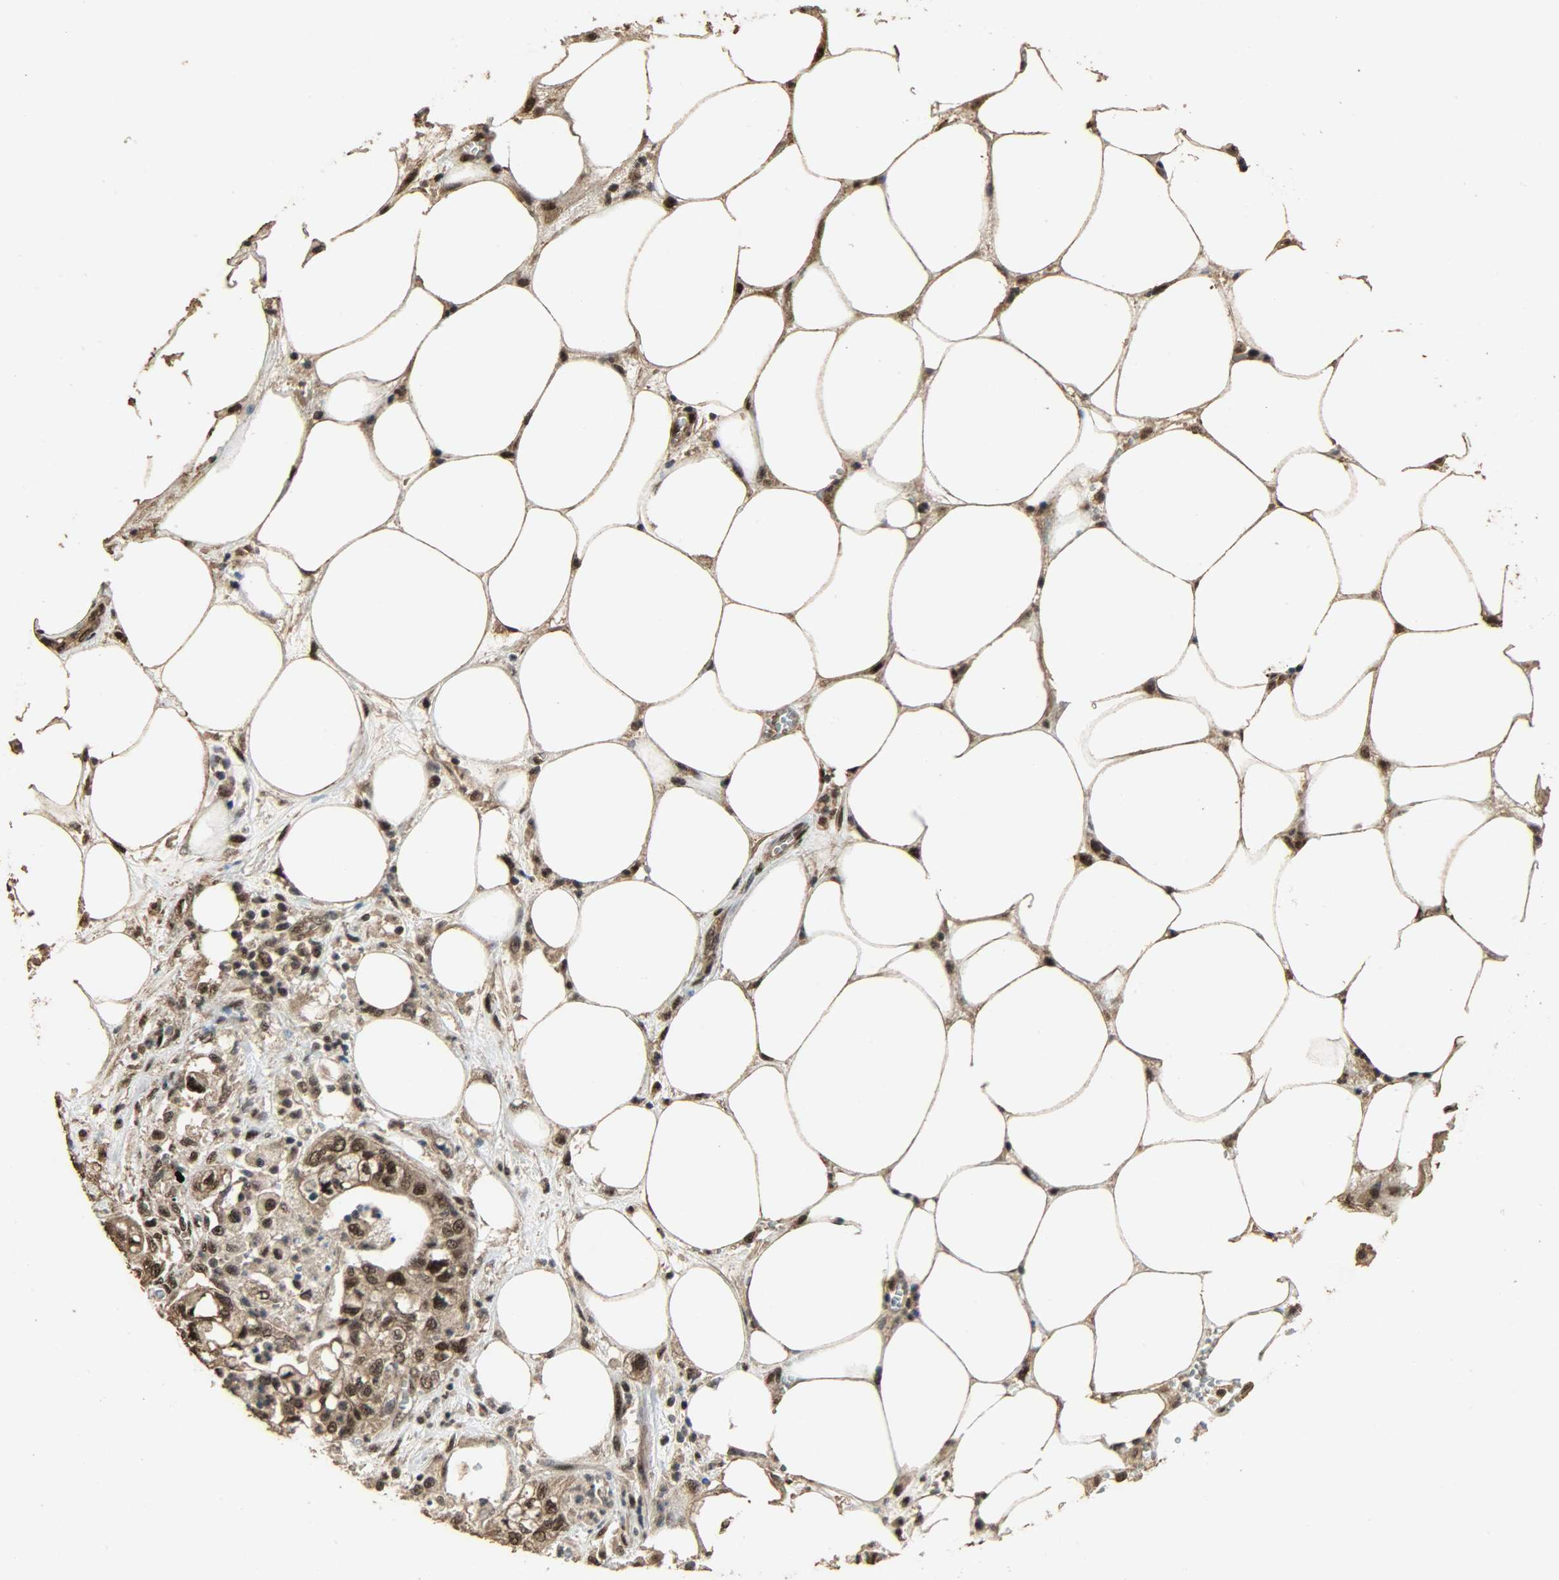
{"staining": {"intensity": "strong", "quantity": ">75%", "location": "cytoplasmic/membranous,nuclear"}, "tissue": "pancreatic cancer", "cell_type": "Tumor cells", "image_type": "cancer", "snomed": [{"axis": "morphology", "description": "Adenocarcinoma, NOS"}, {"axis": "topography", "description": "Pancreas"}], "caption": "Pancreatic cancer (adenocarcinoma) was stained to show a protein in brown. There is high levels of strong cytoplasmic/membranous and nuclear staining in about >75% of tumor cells.", "gene": "CCNT2", "patient": {"sex": "male", "age": 70}}